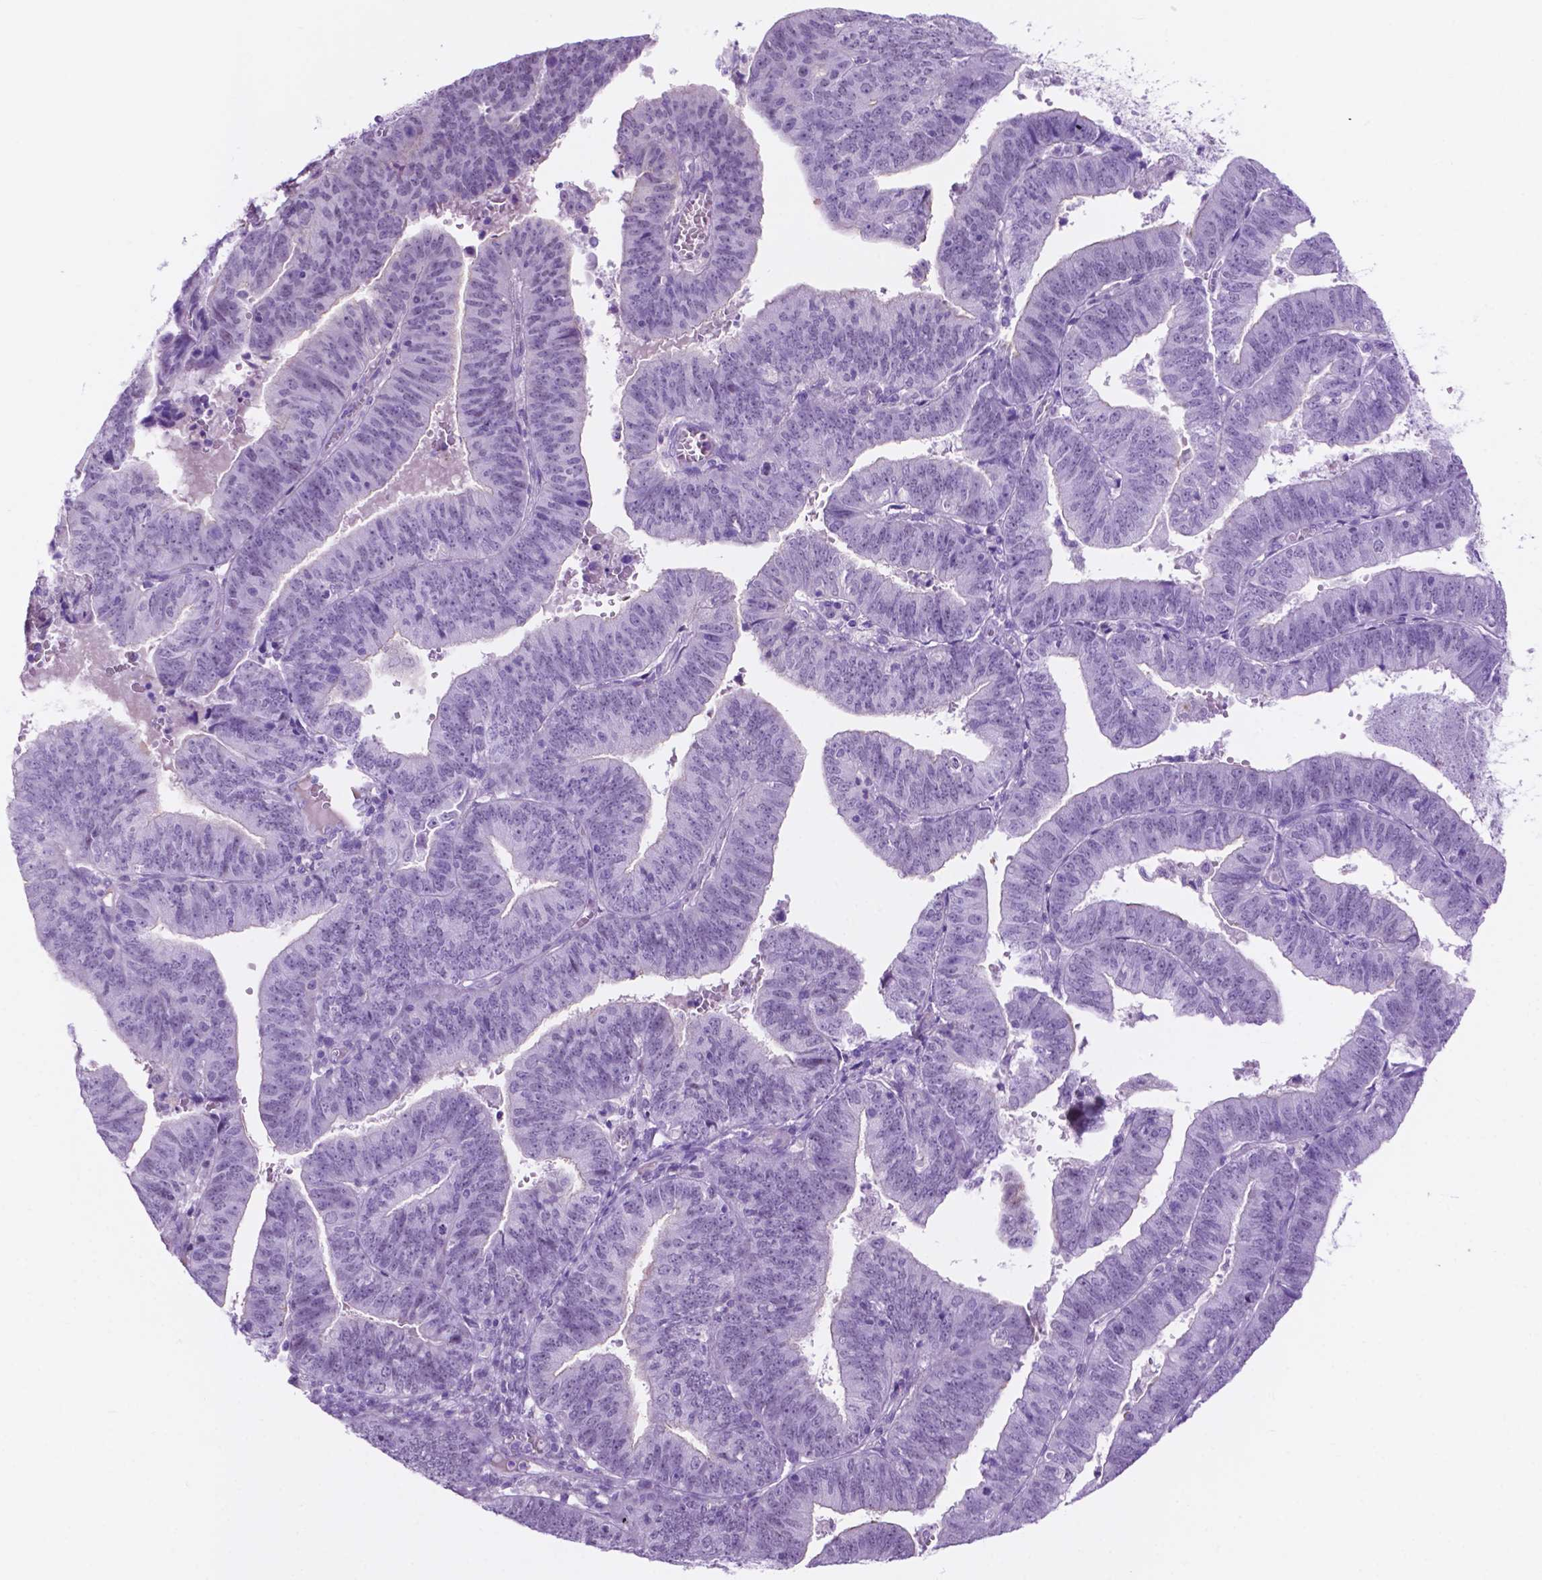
{"staining": {"intensity": "negative", "quantity": "none", "location": "none"}, "tissue": "endometrial cancer", "cell_type": "Tumor cells", "image_type": "cancer", "snomed": [{"axis": "morphology", "description": "Adenocarcinoma, NOS"}, {"axis": "topography", "description": "Endometrium"}], "caption": "High power microscopy histopathology image of an immunohistochemistry photomicrograph of endometrial cancer (adenocarcinoma), revealing no significant staining in tumor cells. Nuclei are stained in blue.", "gene": "ACY3", "patient": {"sex": "female", "age": 82}}